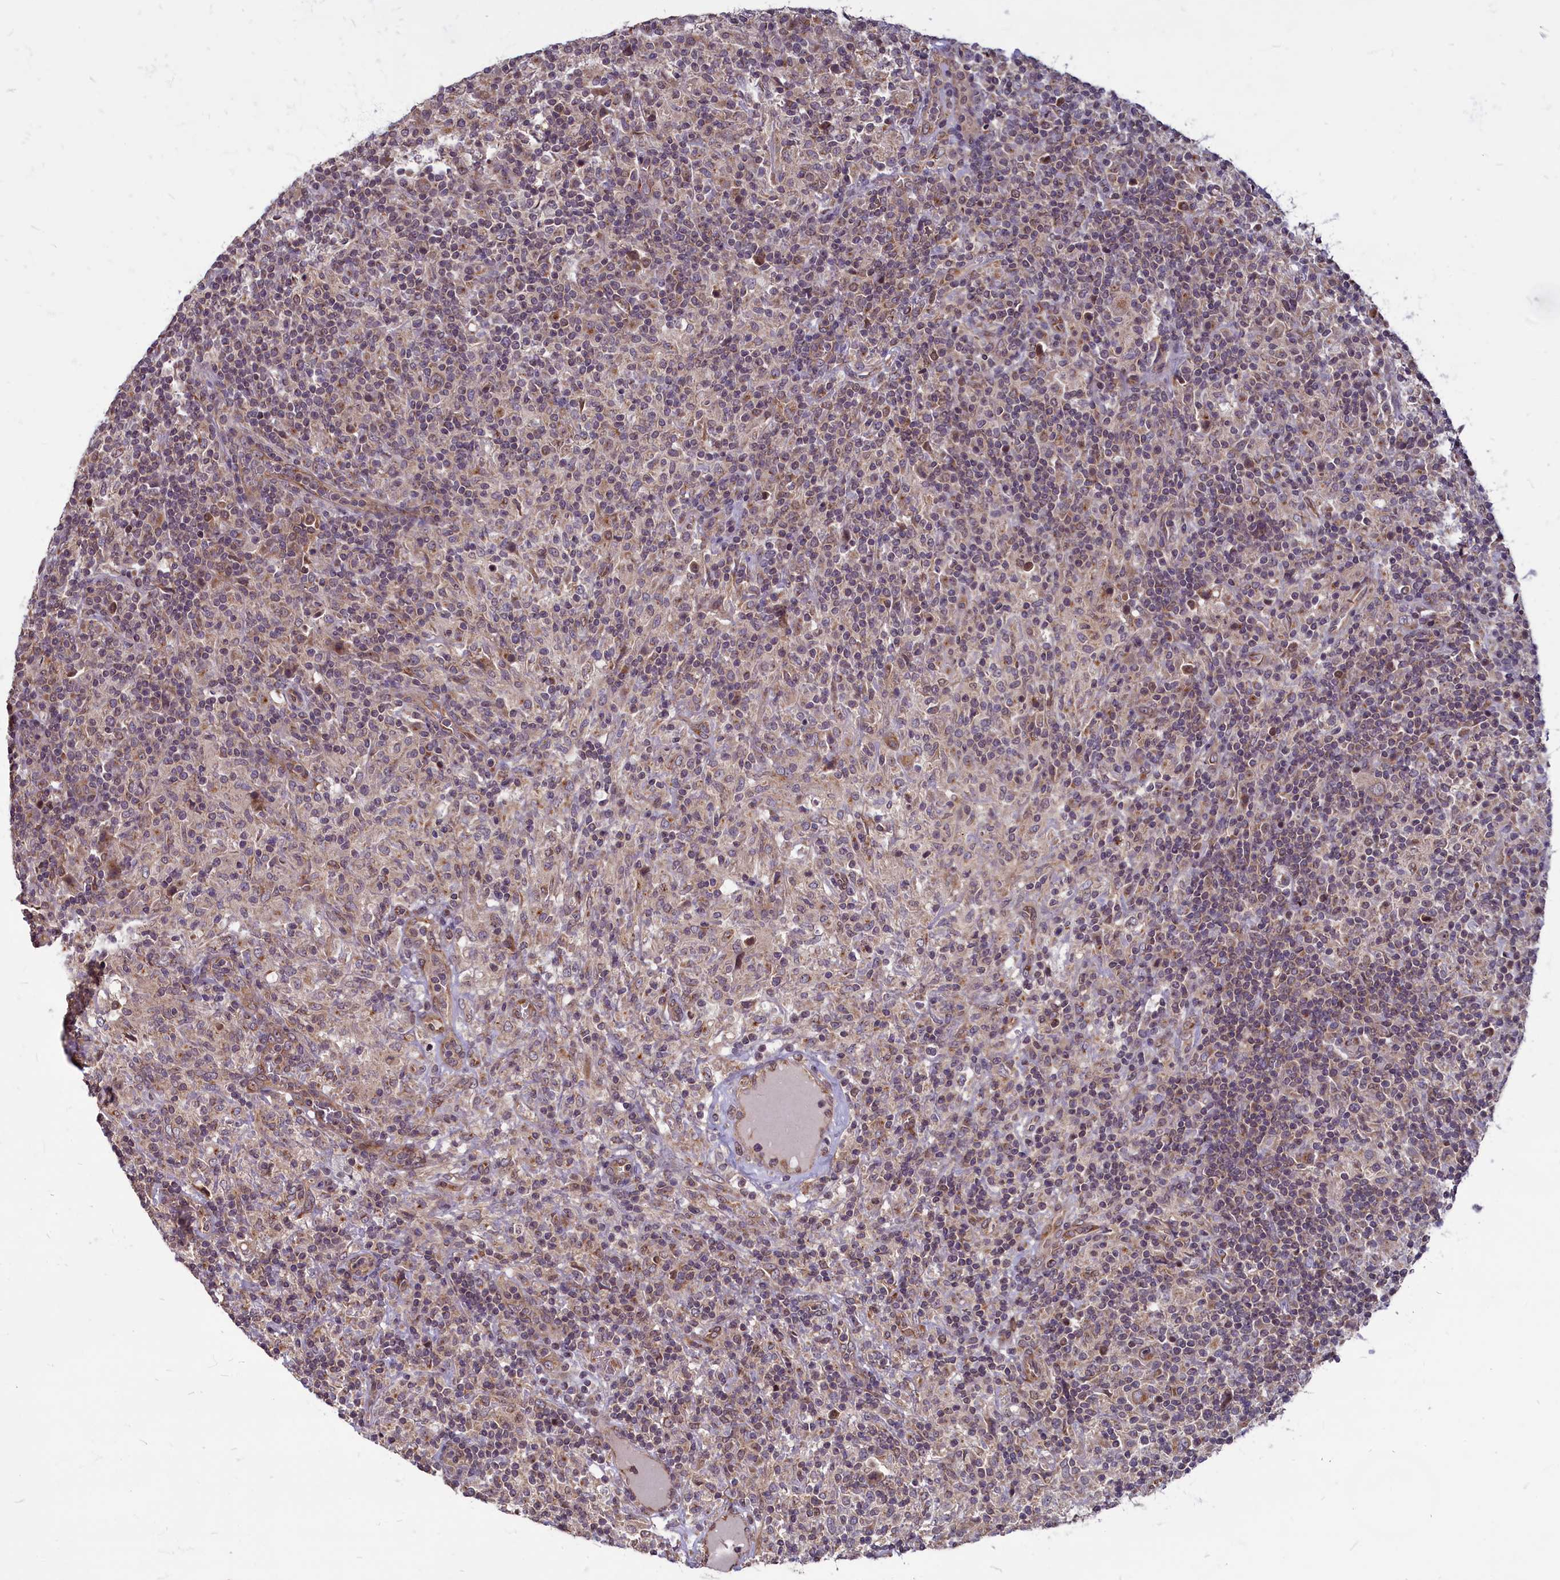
{"staining": {"intensity": "weak", "quantity": "<25%", "location": "cytoplasmic/membranous"}, "tissue": "lymphoma", "cell_type": "Tumor cells", "image_type": "cancer", "snomed": [{"axis": "morphology", "description": "Hodgkin's disease, NOS"}, {"axis": "topography", "description": "Lymph node"}], "caption": "IHC of Hodgkin's disease shows no staining in tumor cells.", "gene": "MYCBP", "patient": {"sex": "male", "age": 70}}